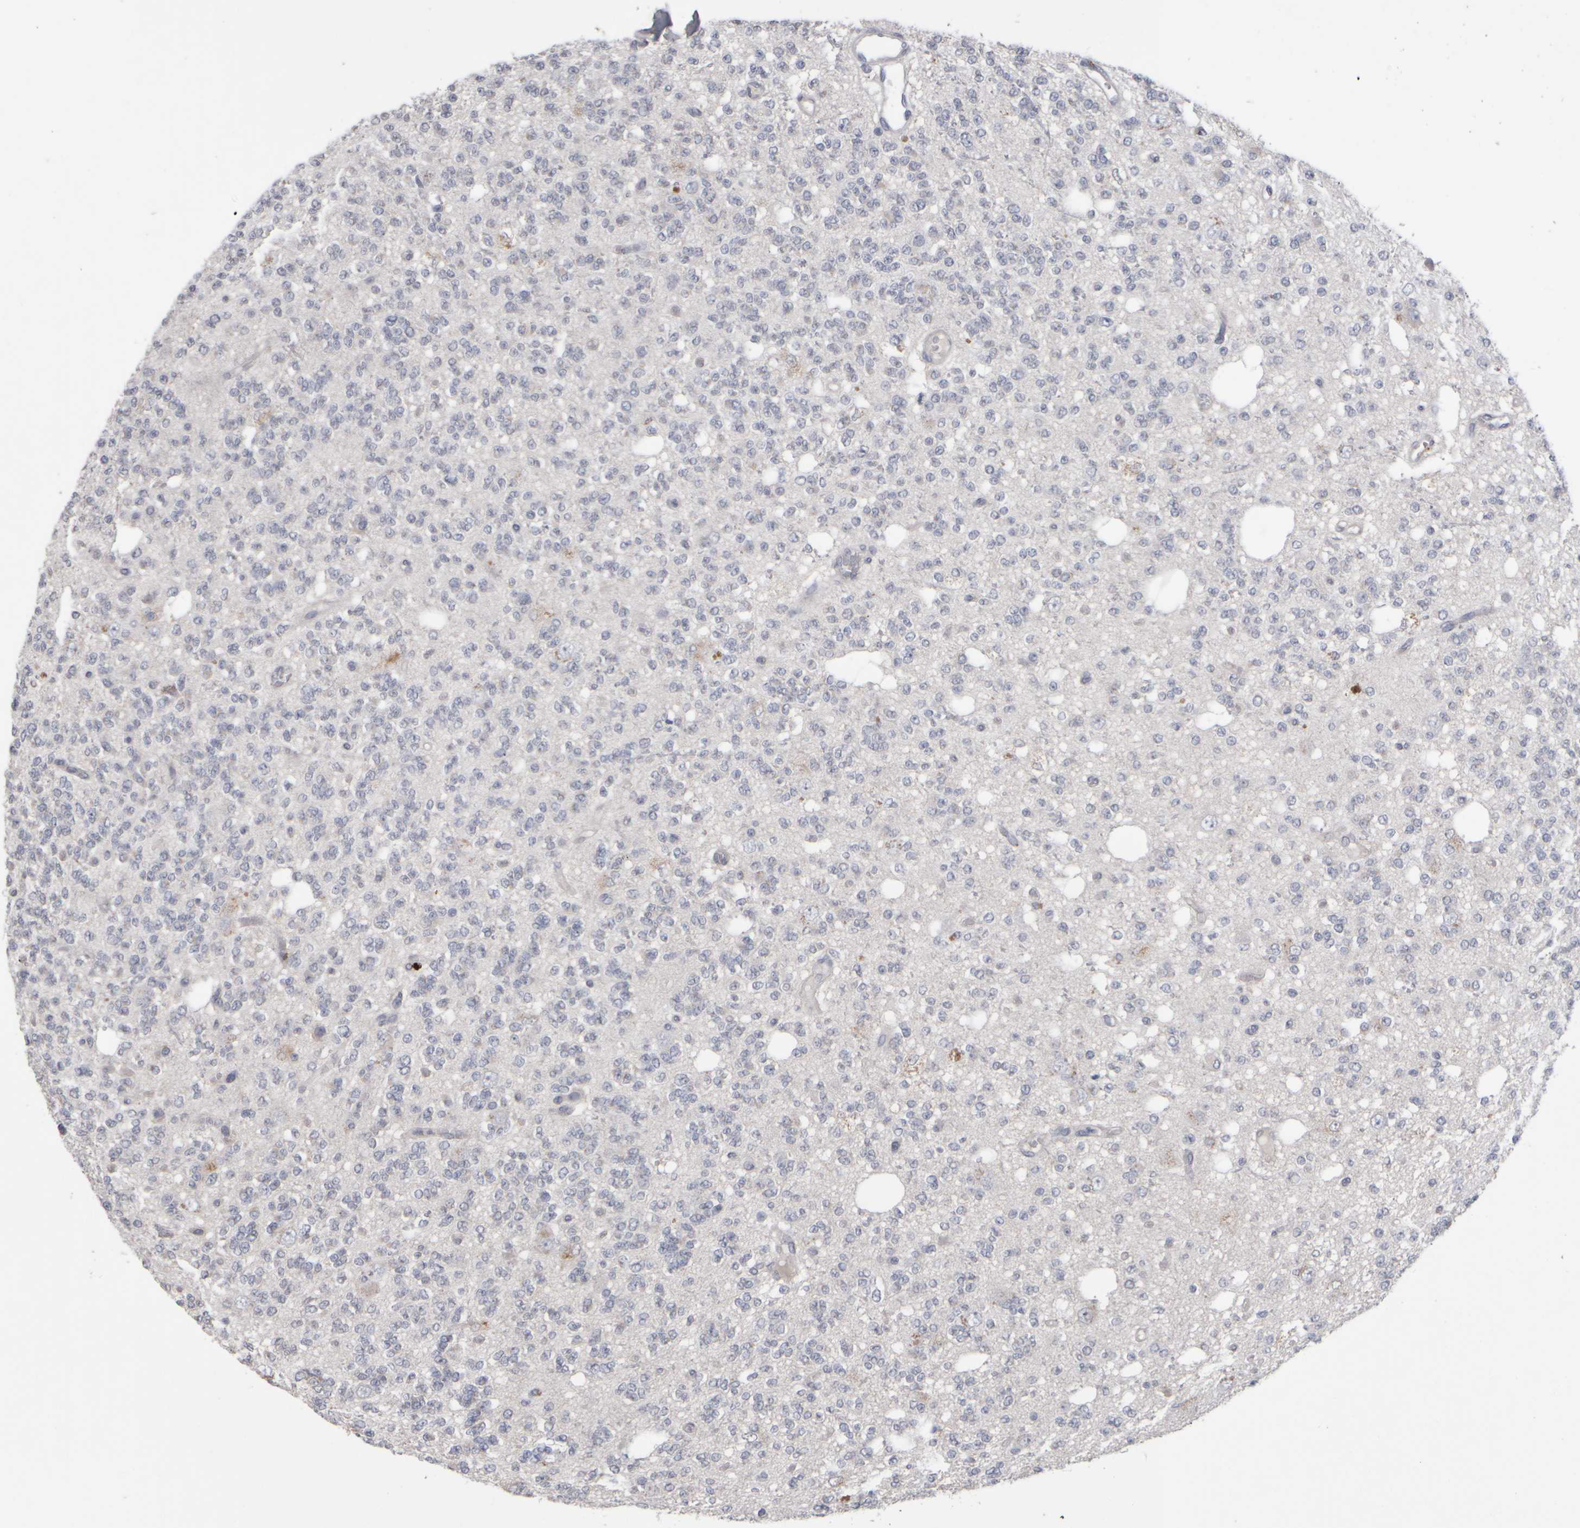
{"staining": {"intensity": "negative", "quantity": "none", "location": "none"}, "tissue": "glioma", "cell_type": "Tumor cells", "image_type": "cancer", "snomed": [{"axis": "morphology", "description": "Glioma, malignant, Low grade"}, {"axis": "topography", "description": "Brain"}], "caption": "Tumor cells are negative for brown protein staining in glioma. (DAB (3,3'-diaminobenzidine) immunohistochemistry, high magnification).", "gene": "EPHX2", "patient": {"sex": "male", "age": 38}}